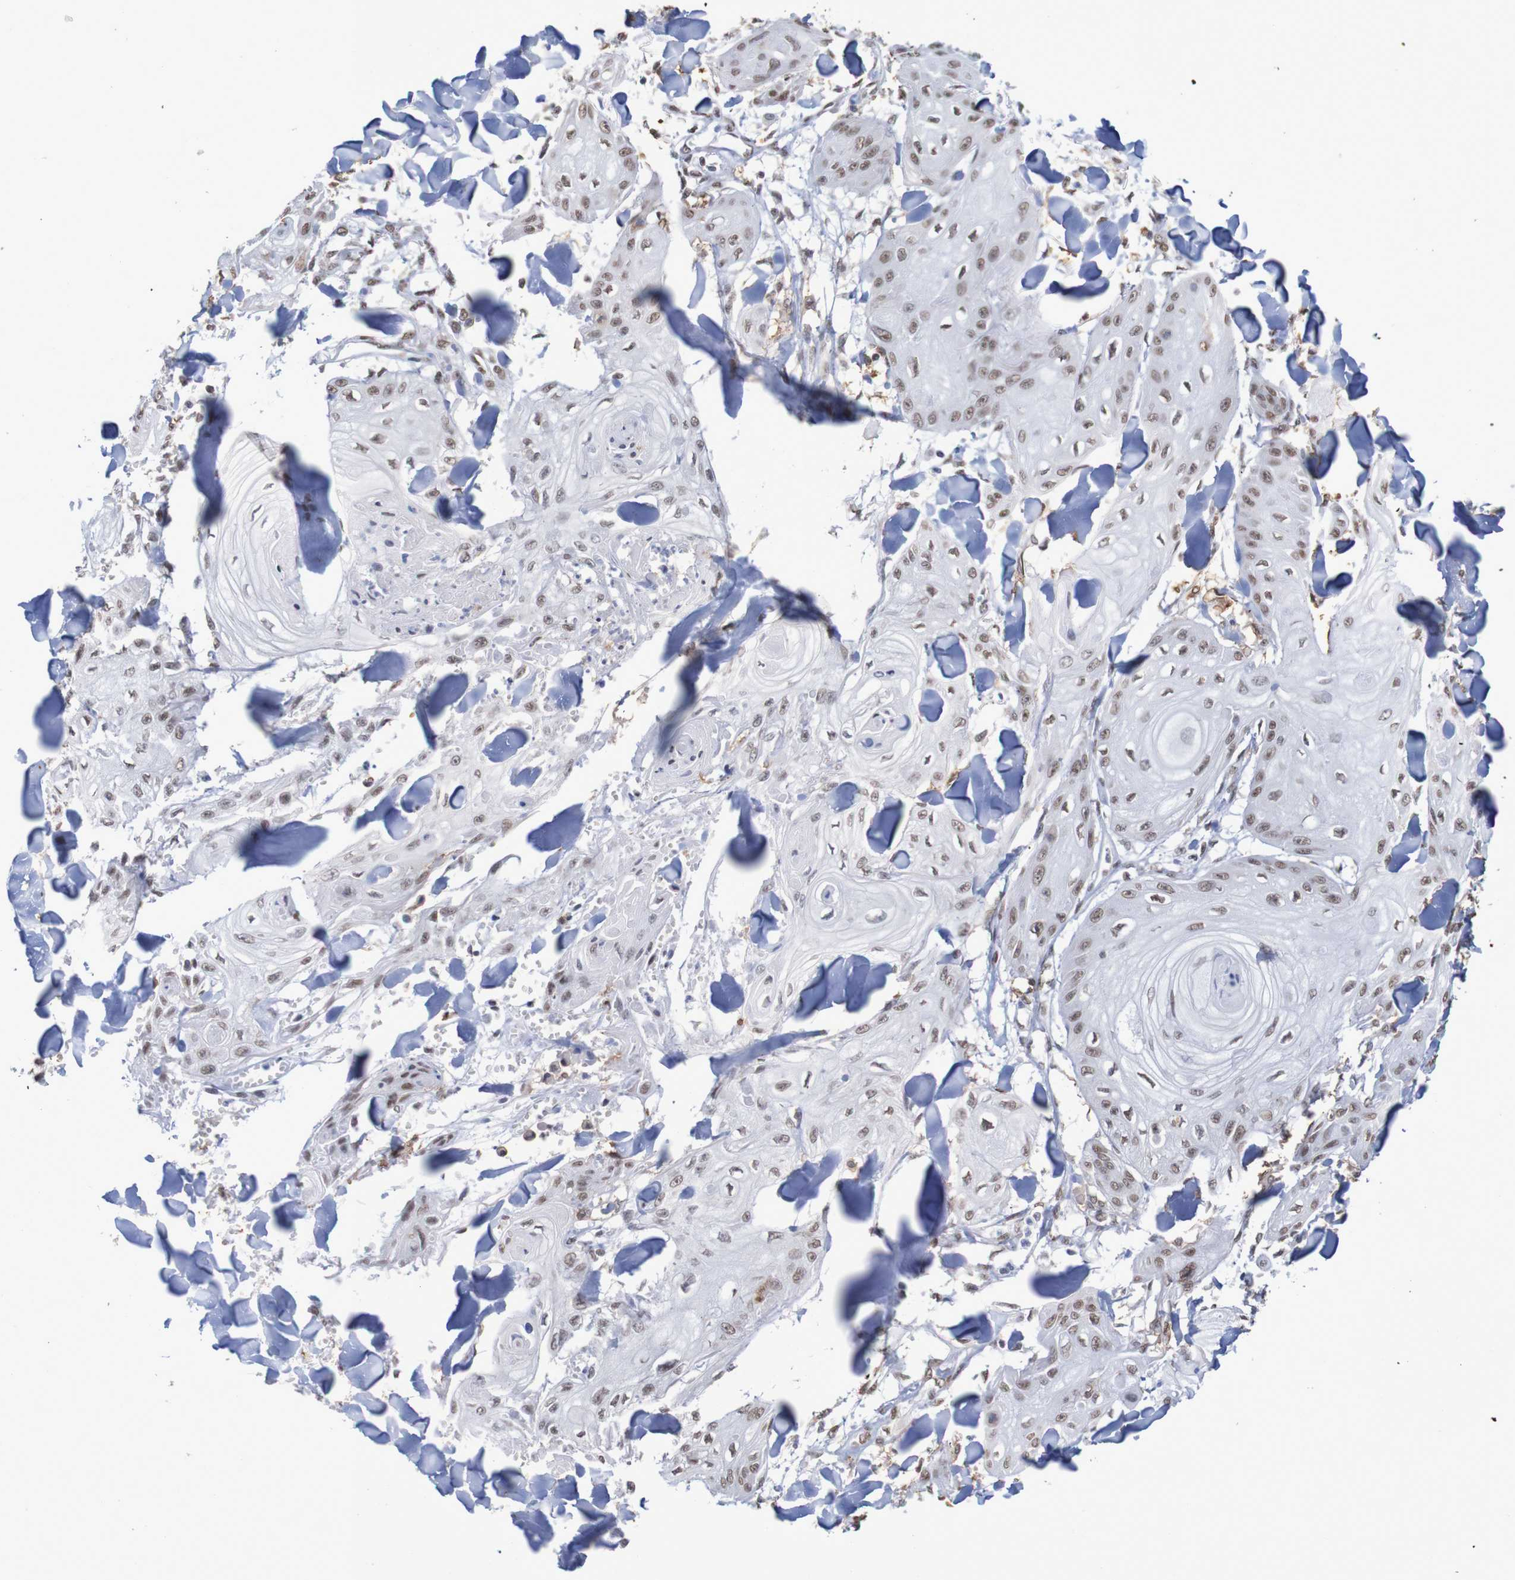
{"staining": {"intensity": "moderate", "quantity": ">75%", "location": "nuclear"}, "tissue": "skin cancer", "cell_type": "Tumor cells", "image_type": "cancer", "snomed": [{"axis": "morphology", "description": "Squamous cell carcinoma, NOS"}, {"axis": "topography", "description": "Skin"}], "caption": "Squamous cell carcinoma (skin) stained with DAB (3,3'-diaminobenzidine) immunohistochemistry (IHC) displays medium levels of moderate nuclear expression in approximately >75% of tumor cells. Nuclei are stained in blue.", "gene": "MRTFB", "patient": {"sex": "male", "age": 74}}